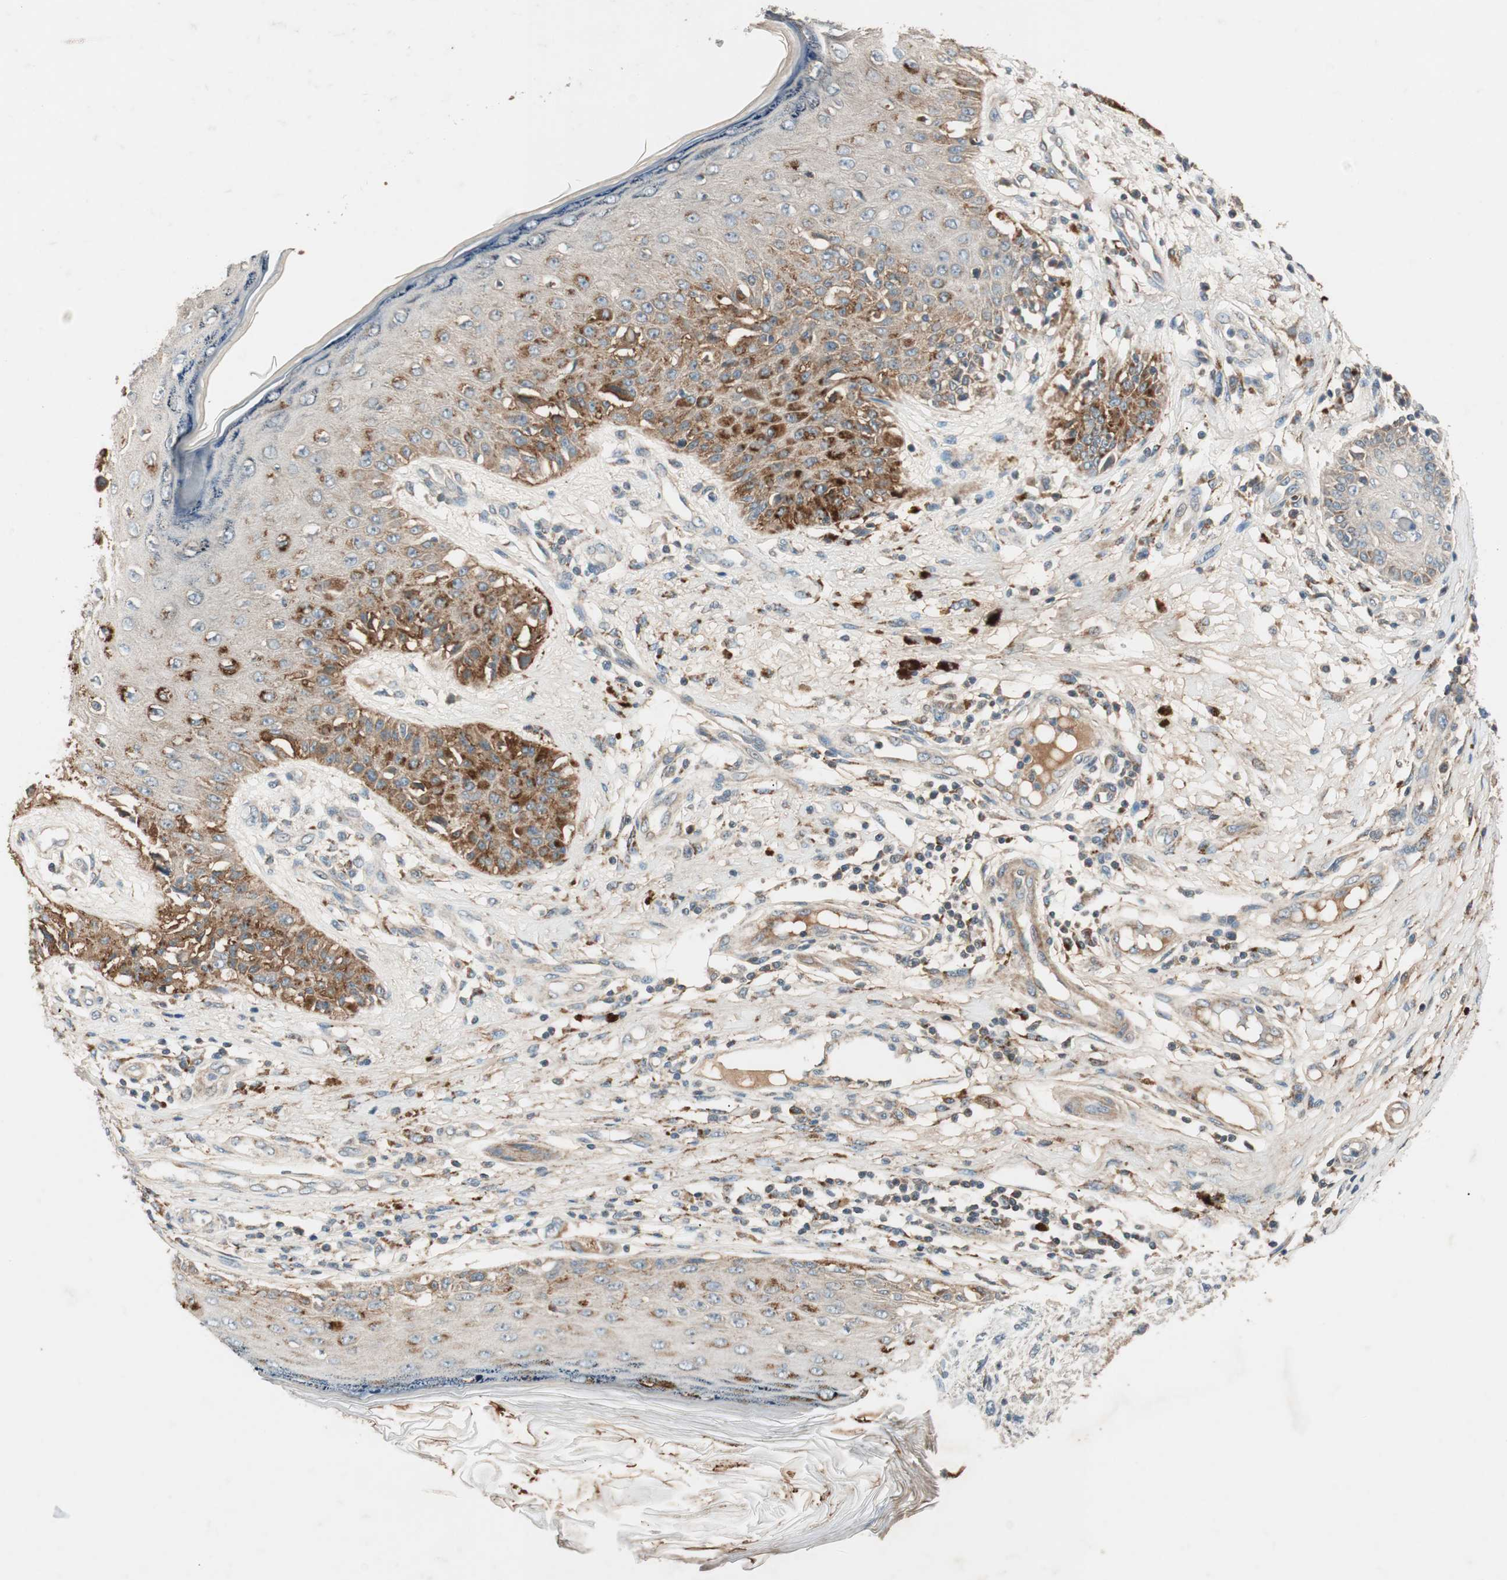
{"staining": {"intensity": "weak", "quantity": "<25%", "location": "cytoplasmic/membranous"}, "tissue": "melanoma", "cell_type": "Tumor cells", "image_type": "cancer", "snomed": [{"axis": "morphology", "description": "Malignant melanoma, NOS"}, {"axis": "topography", "description": "Skin"}], "caption": "Melanoma was stained to show a protein in brown. There is no significant expression in tumor cells.", "gene": "HPN", "patient": {"sex": "female", "age": 81}}